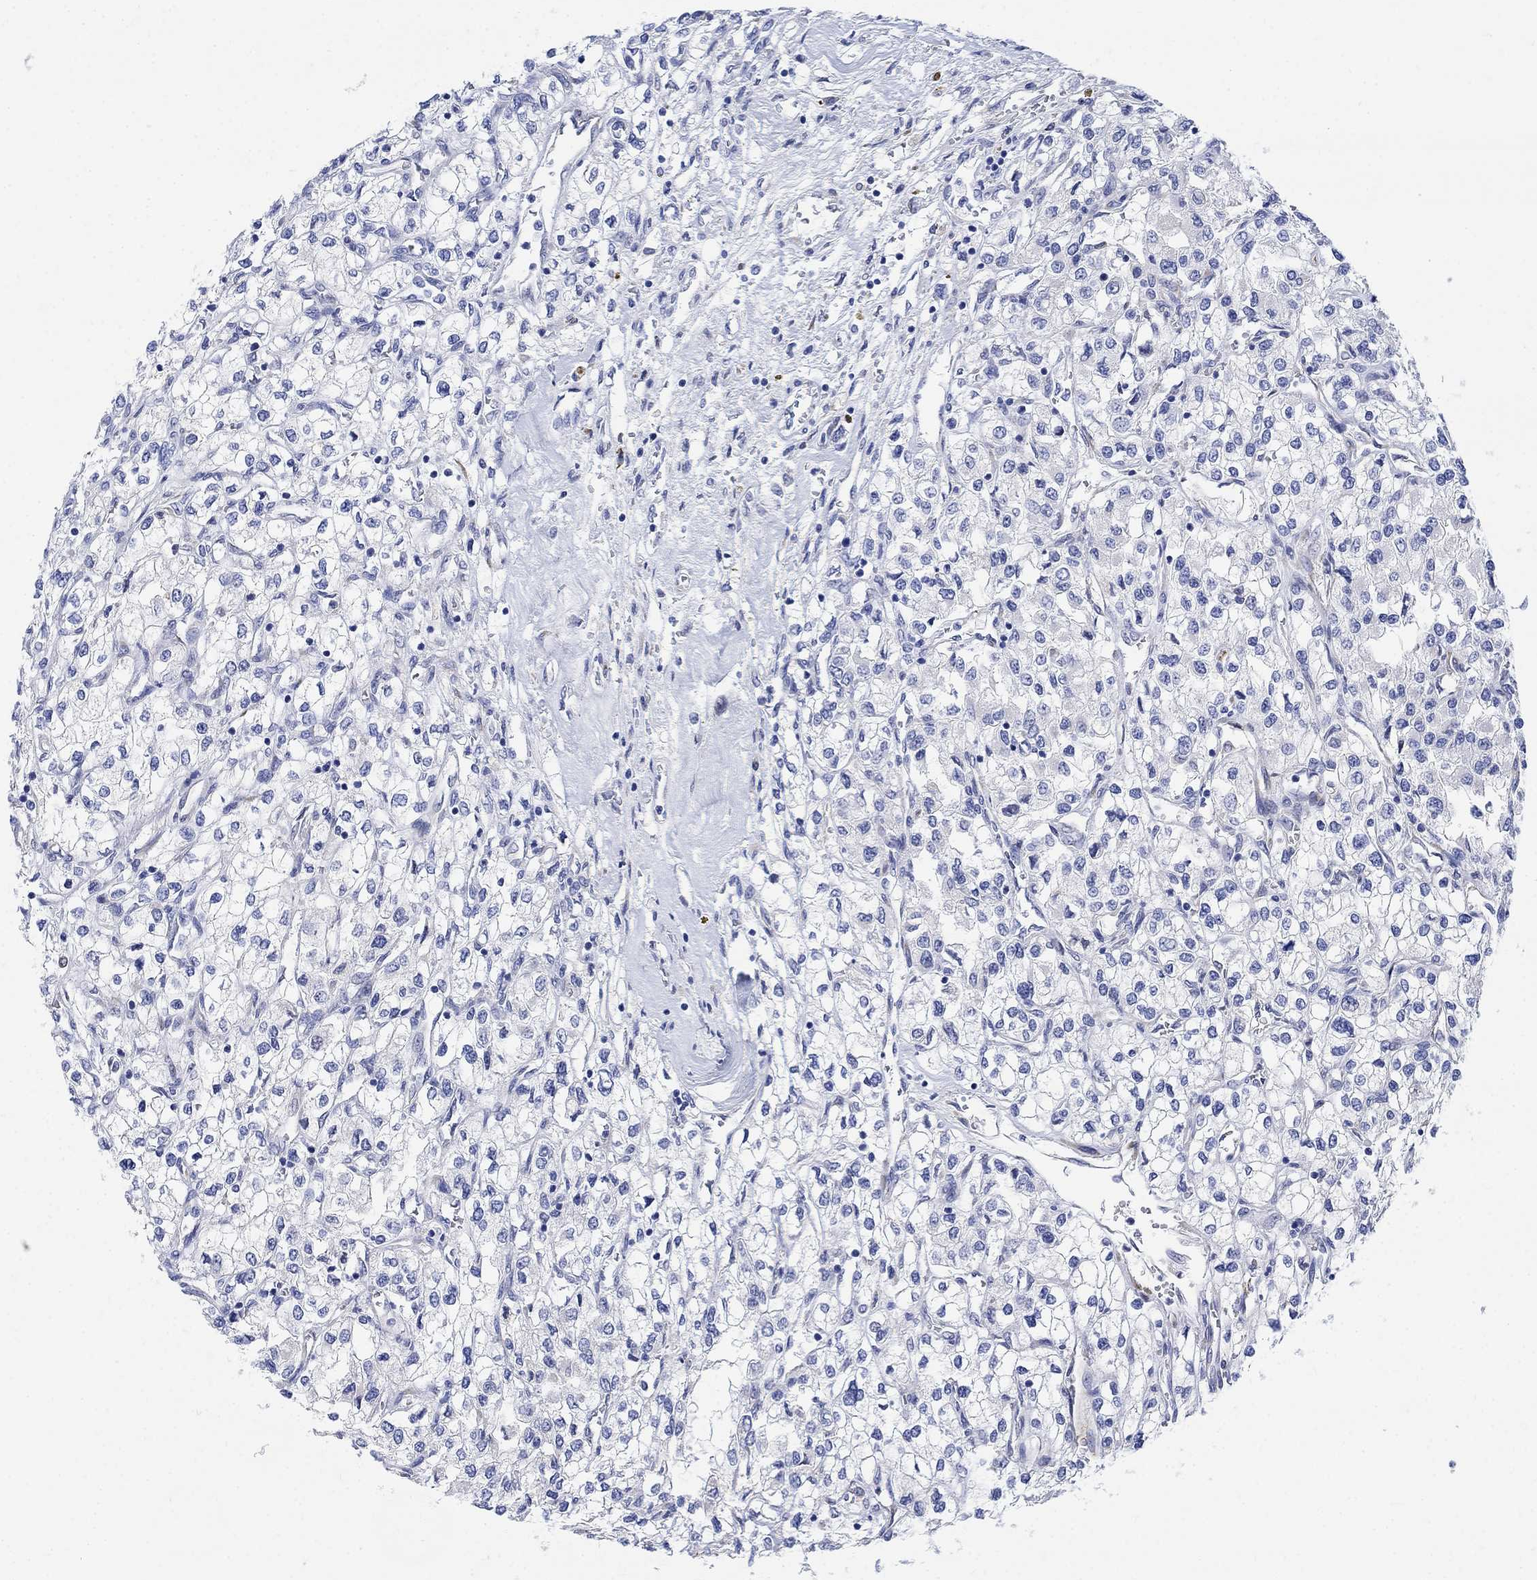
{"staining": {"intensity": "negative", "quantity": "none", "location": "none"}, "tissue": "renal cancer", "cell_type": "Tumor cells", "image_type": "cancer", "snomed": [{"axis": "morphology", "description": "Adenocarcinoma, NOS"}, {"axis": "topography", "description": "Kidney"}], "caption": "This is a micrograph of immunohistochemistry staining of renal adenocarcinoma, which shows no positivity in tumor cells.", "gene": "MYL1", "patient": {"sex": "male", "age": 80}}